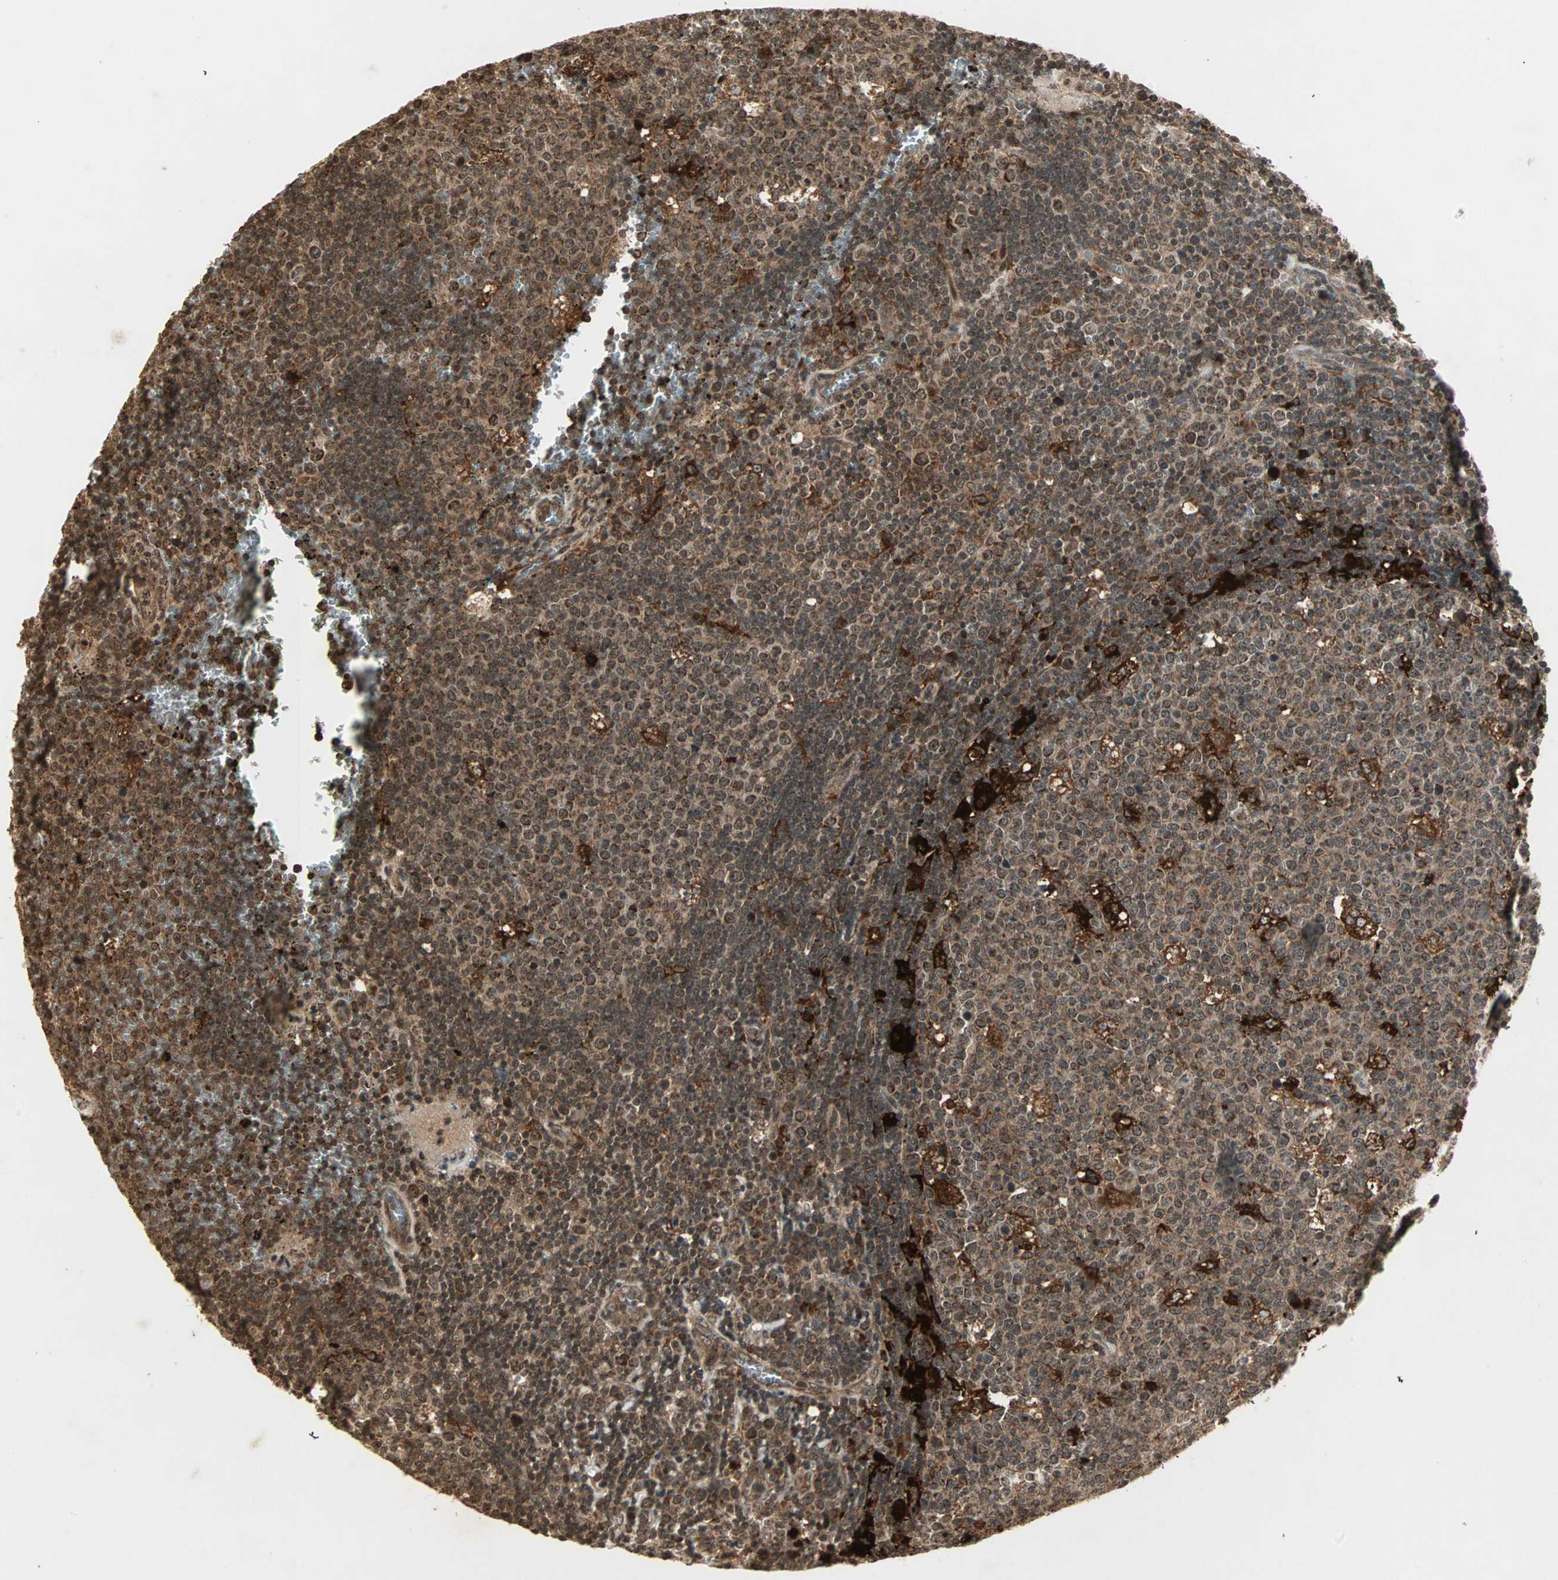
{"staining": {"intensity": "strong", "quantity": ">75%", "location": "cytoplasmic/membranous,nuclear"}, "tissue": "lymph node", "cell_type": "Germinal center cells", "image_type": "normal", "snomed": [{"axis": "morphology", "description": "Normal tissue, NOS"}, {"axis": "topography", "description": "Lymph node"}, {"axis": "topography", "description": "Salivary gland"}], "caption": "IHC histopathology image of normal lymph node stained for a protein (brown), which displays high levels of strong cytoplasmic/membranous,nuclear positivity in about >75% of germinal center cells.", "gene": "RFFL", "patient": {"sex": "male", "age": 8}}